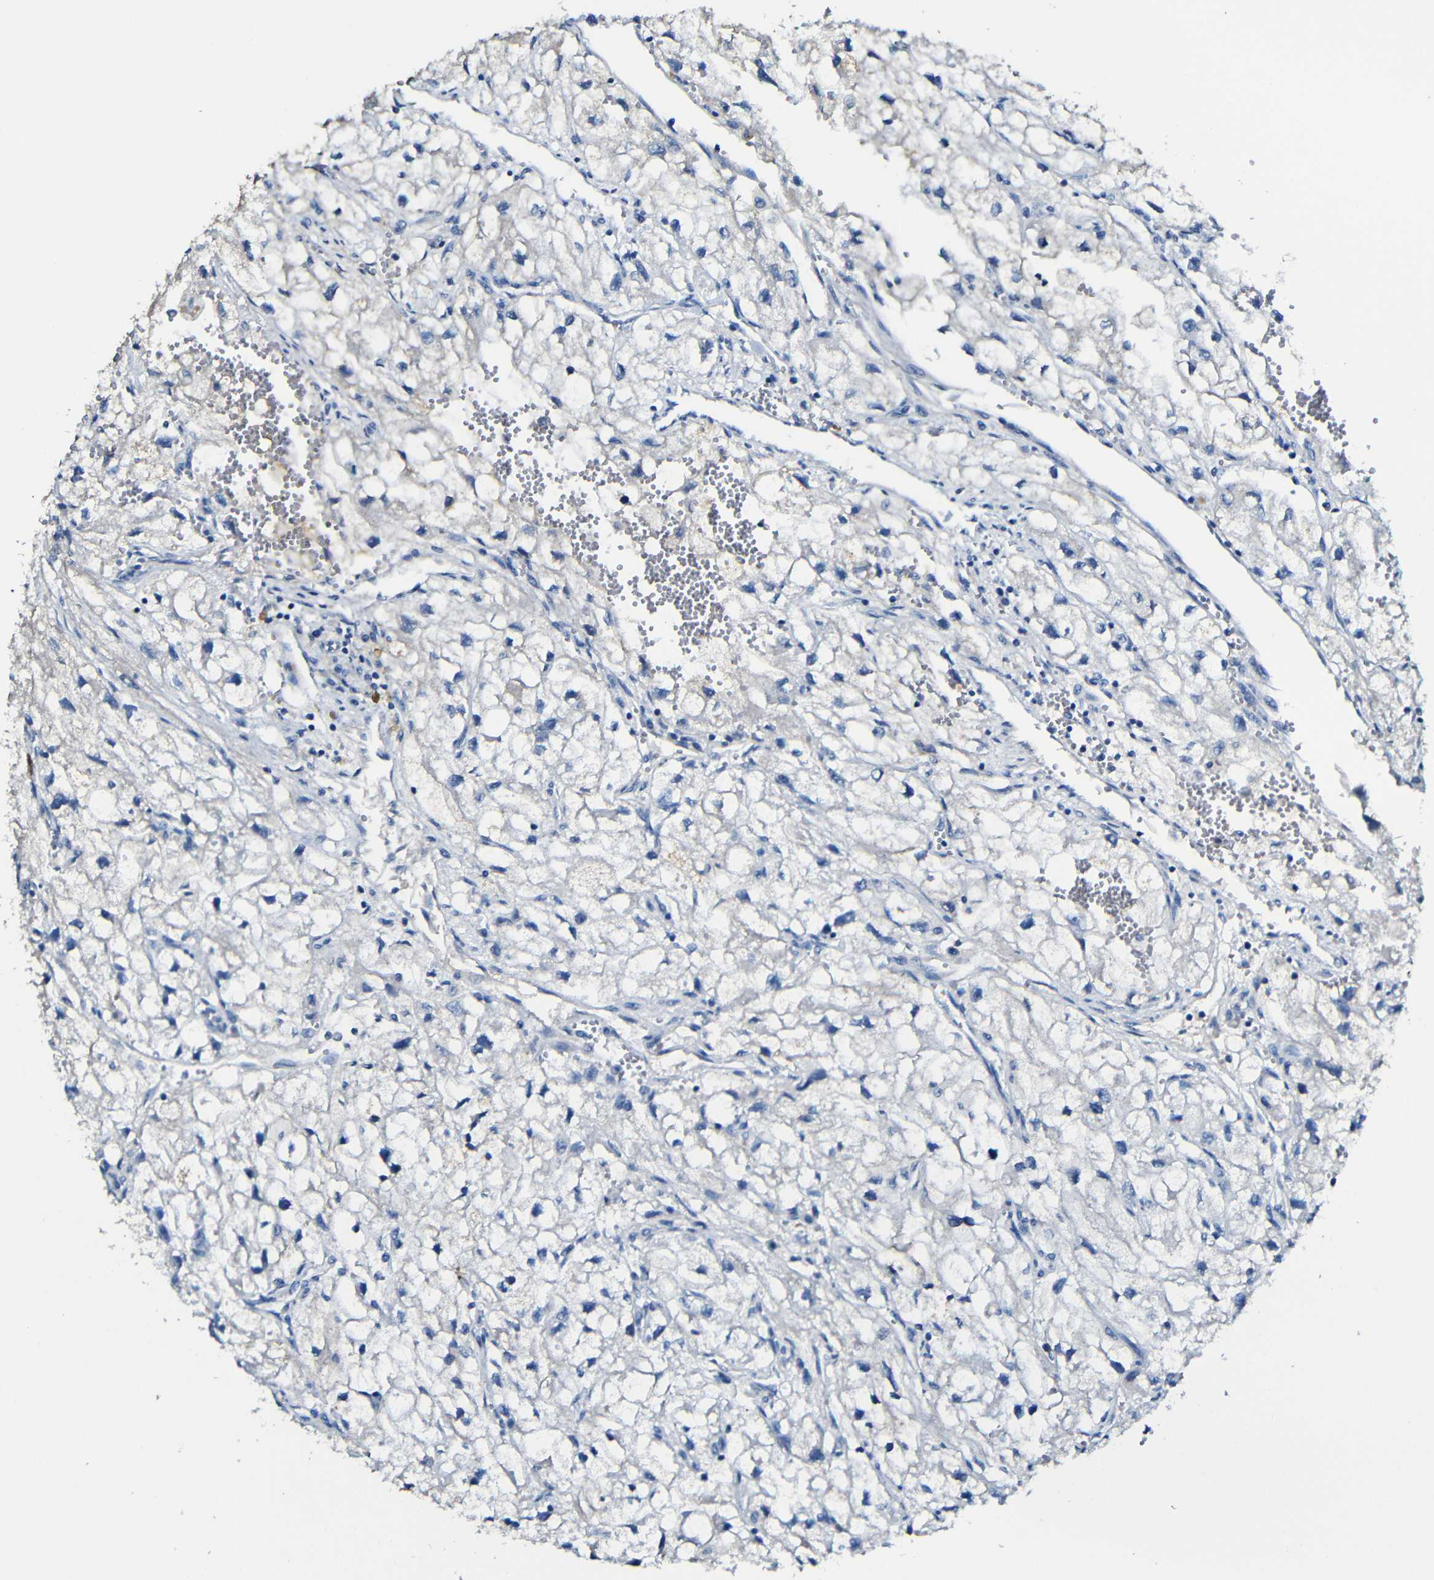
{"staining": {"intensity": "negative", "quantity": "none", "location": "none"}, "tissue": "renal cancer", "cell_type": "Tumor cells", "image_type": "cancer", "snomed": [{"axis": "morphology", "description": "Adenocarcinoma, NOS"}, {"axis": "topography", "description": "Kidney"}], "caption": "This is an immunohistochemistry (IHC) micrograph of human adenocarcinoma (renal). There is no positivity in tumor cells.", "gene": "ACKR2", "patient": {"sex": "female", "age": 70}}